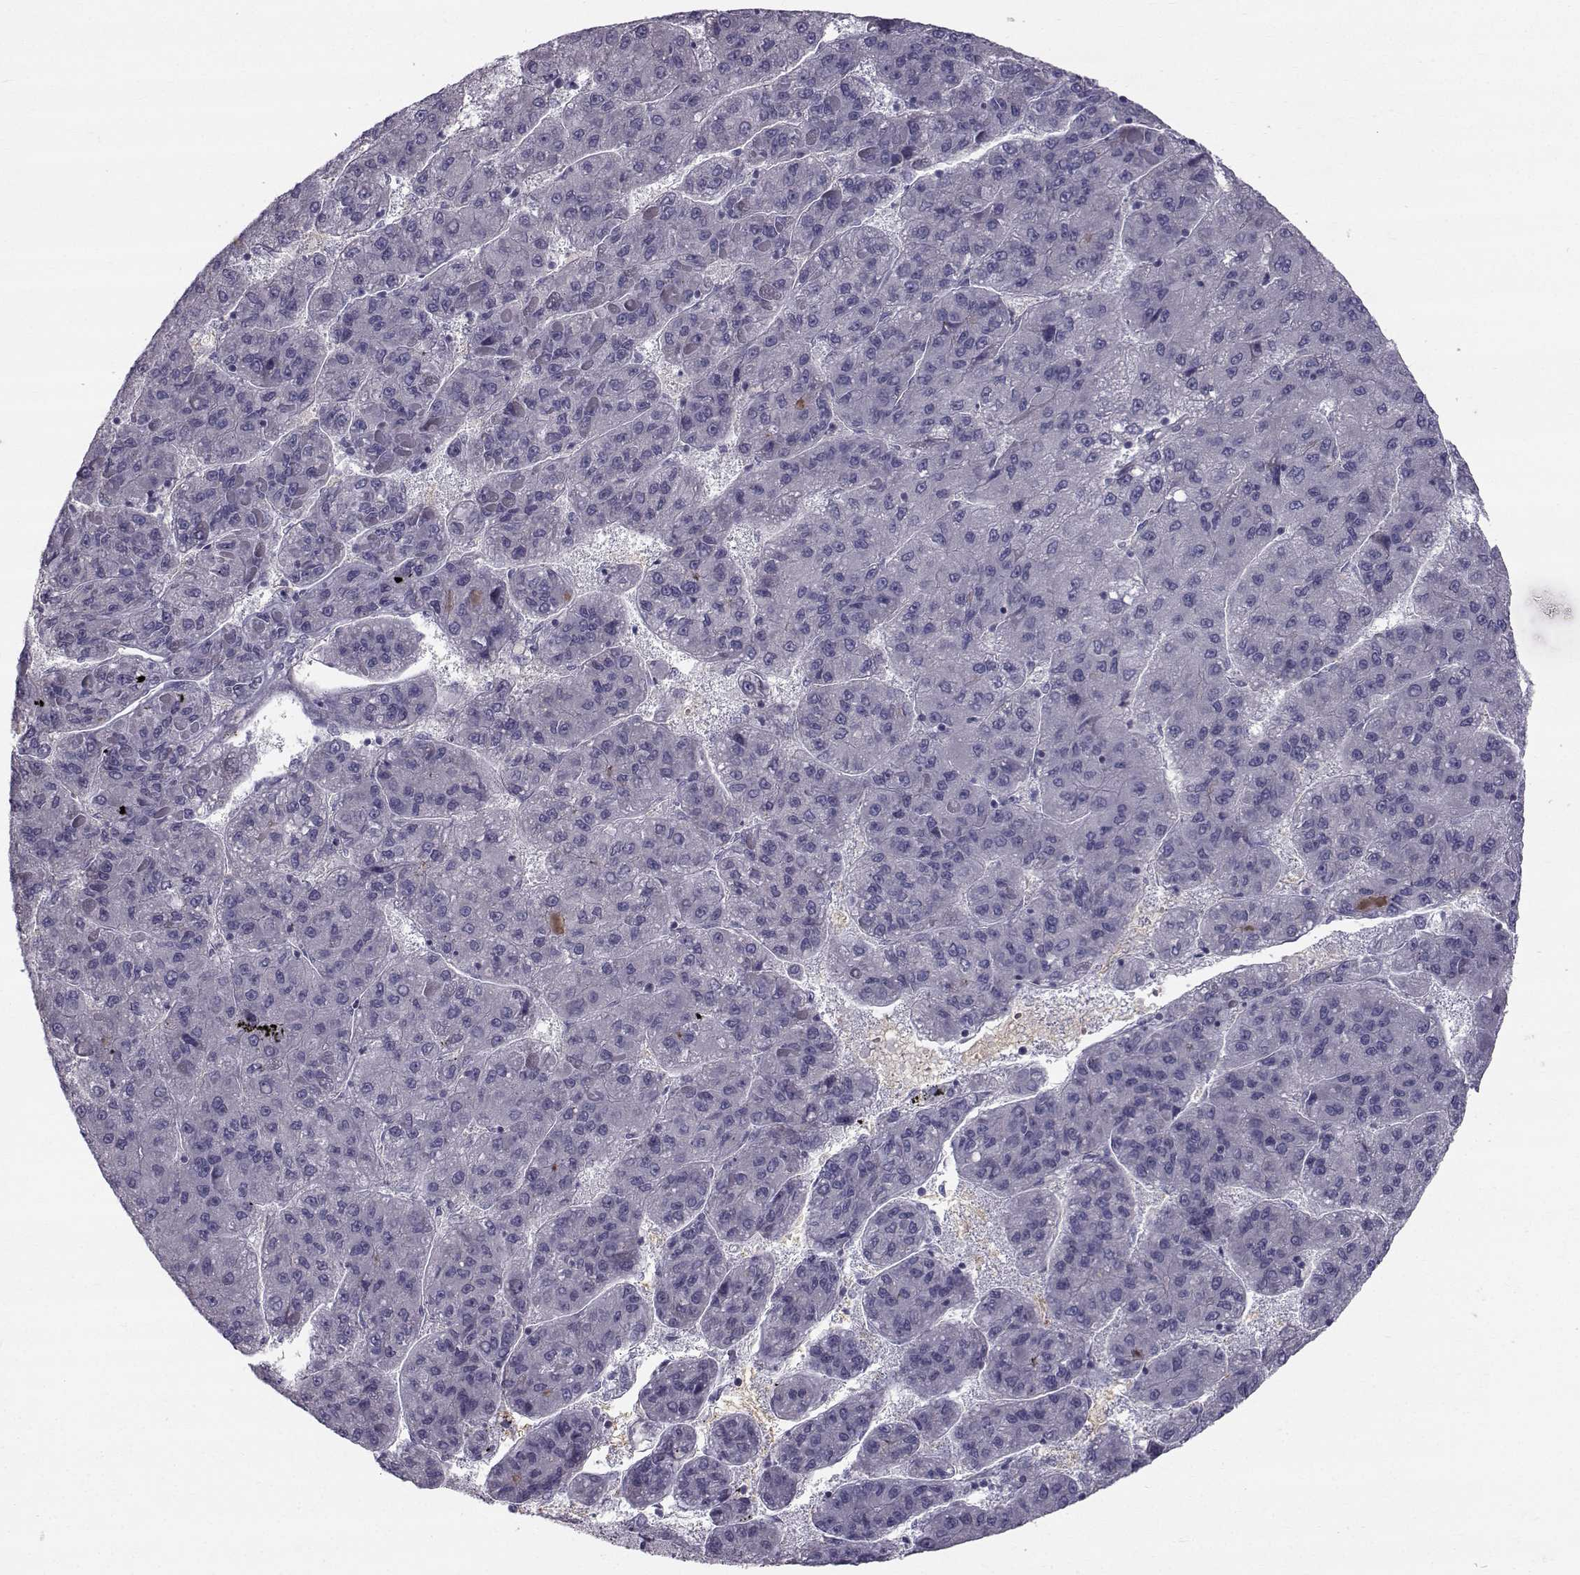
{"staining": {"intensity": "negative", "quantity": "none", "location": "none"}, "tissue": "liver cancer", "cell_type": "Tumor cells", "image_type": "cancer", "snomed": [{"axis": "morphology", "description": "Carcinoma, Hepatocellular, NOS"}, {"axis": "topography", "description": "Liver"}], "caption": "This is a photomicrograph of immunohistochemistry (IHC) staining of liver cancer, which shows no positivity in tumor cells.", "gene": "QPCT", "patient": {"sex": "female", "age": 82}}